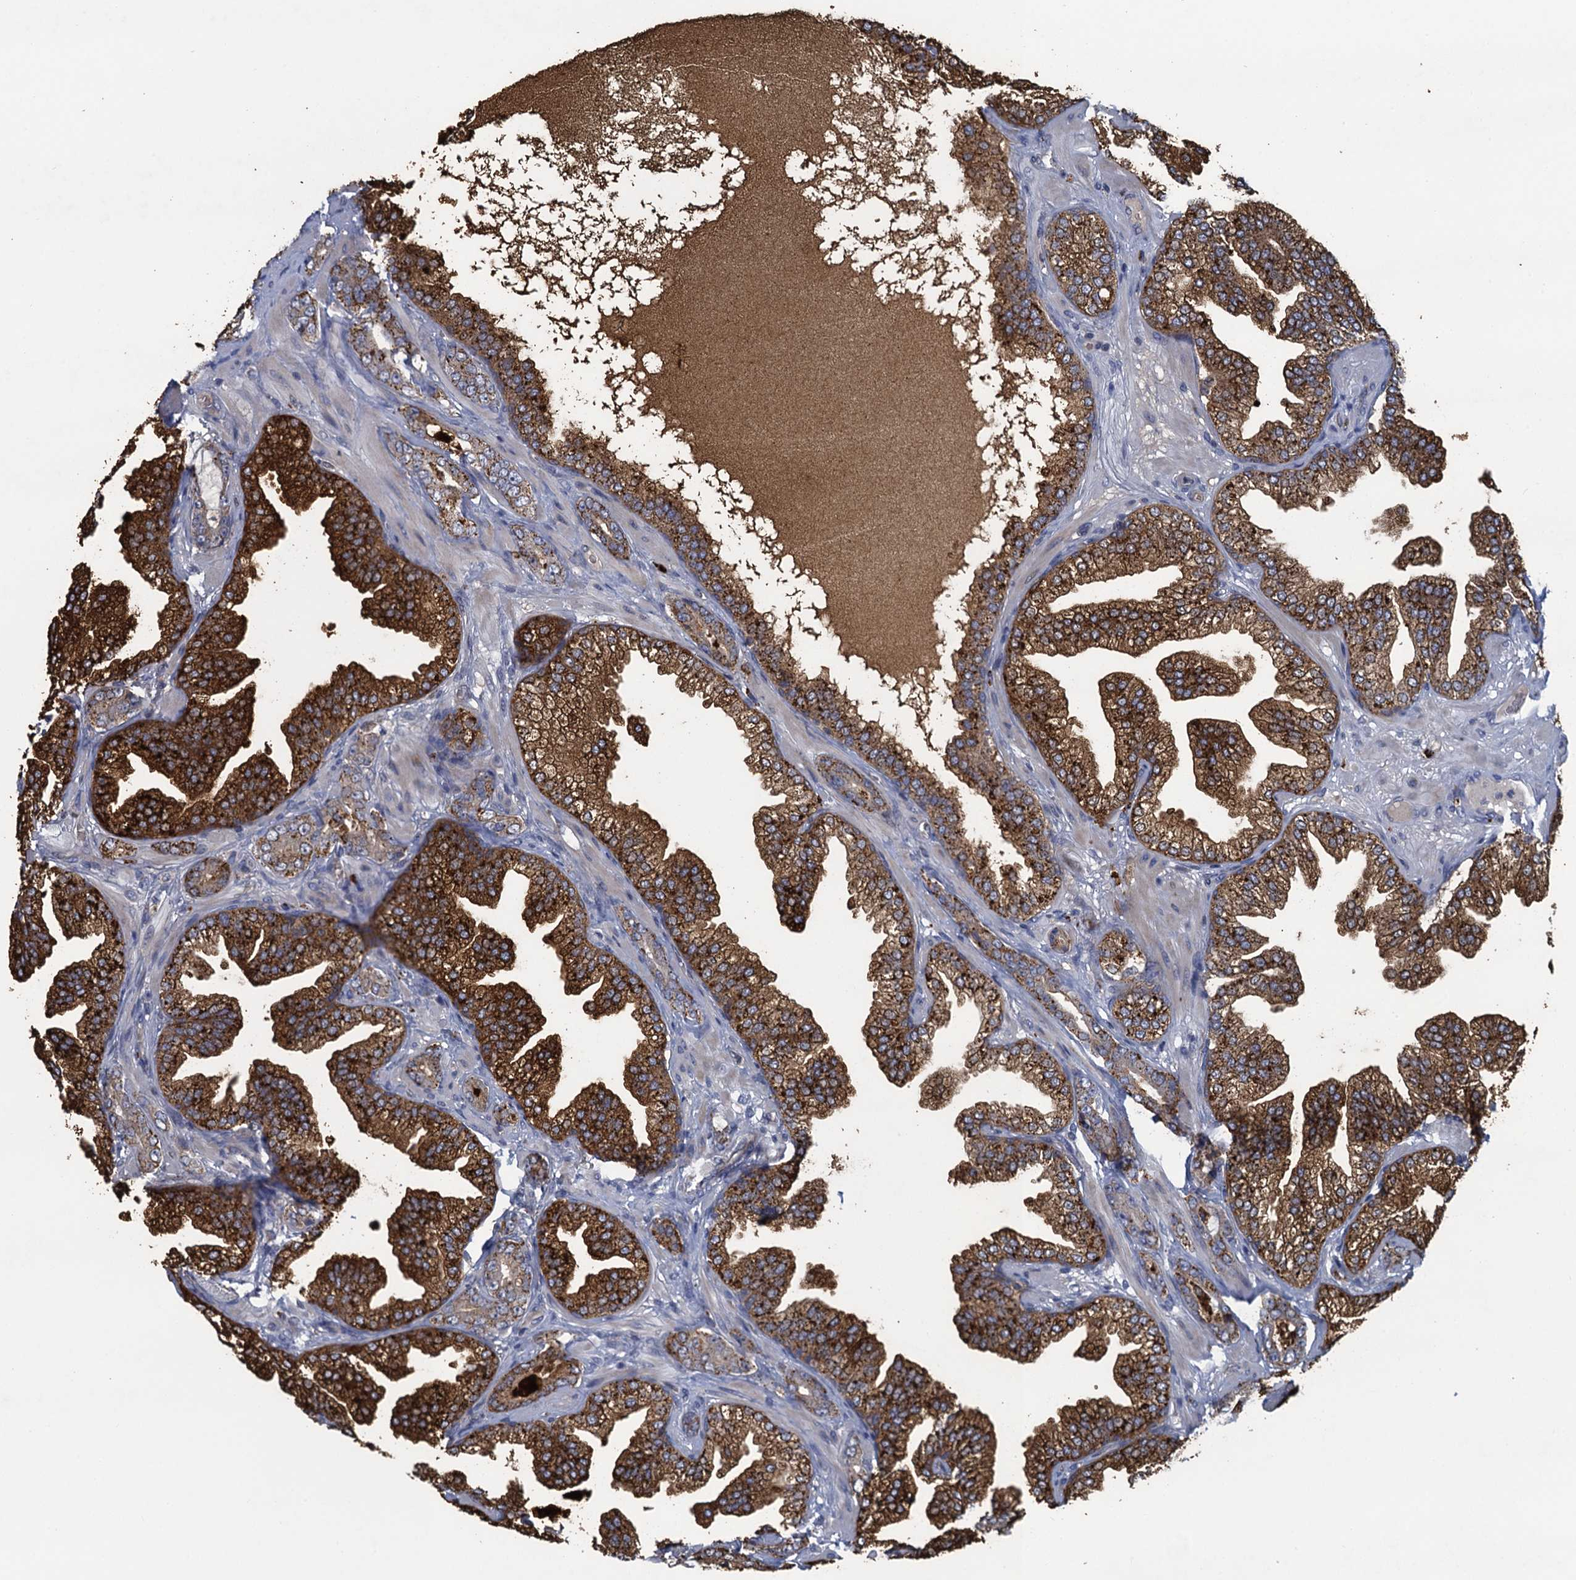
{"staining": {"intensity": "strong", "quantity": ">75%", "location": "cytoplasmic/membranous"}, "tissue": "prostate cancer", "cell_type": "Tumor cells", "image_type": "cancer", "snomed": [{"axis": "morphology", "description": "Adenocarcinoma, High grade"}, {"axis": "topography", "description": "Prostate"}], "caption": "This is an image of IHC staining of prostate cancer, which shows strong expression in the cytoplasmic/membranous of tumor cells.", "gene": "KBTBD8", "patient": {"sex": "male", "age": 58}}